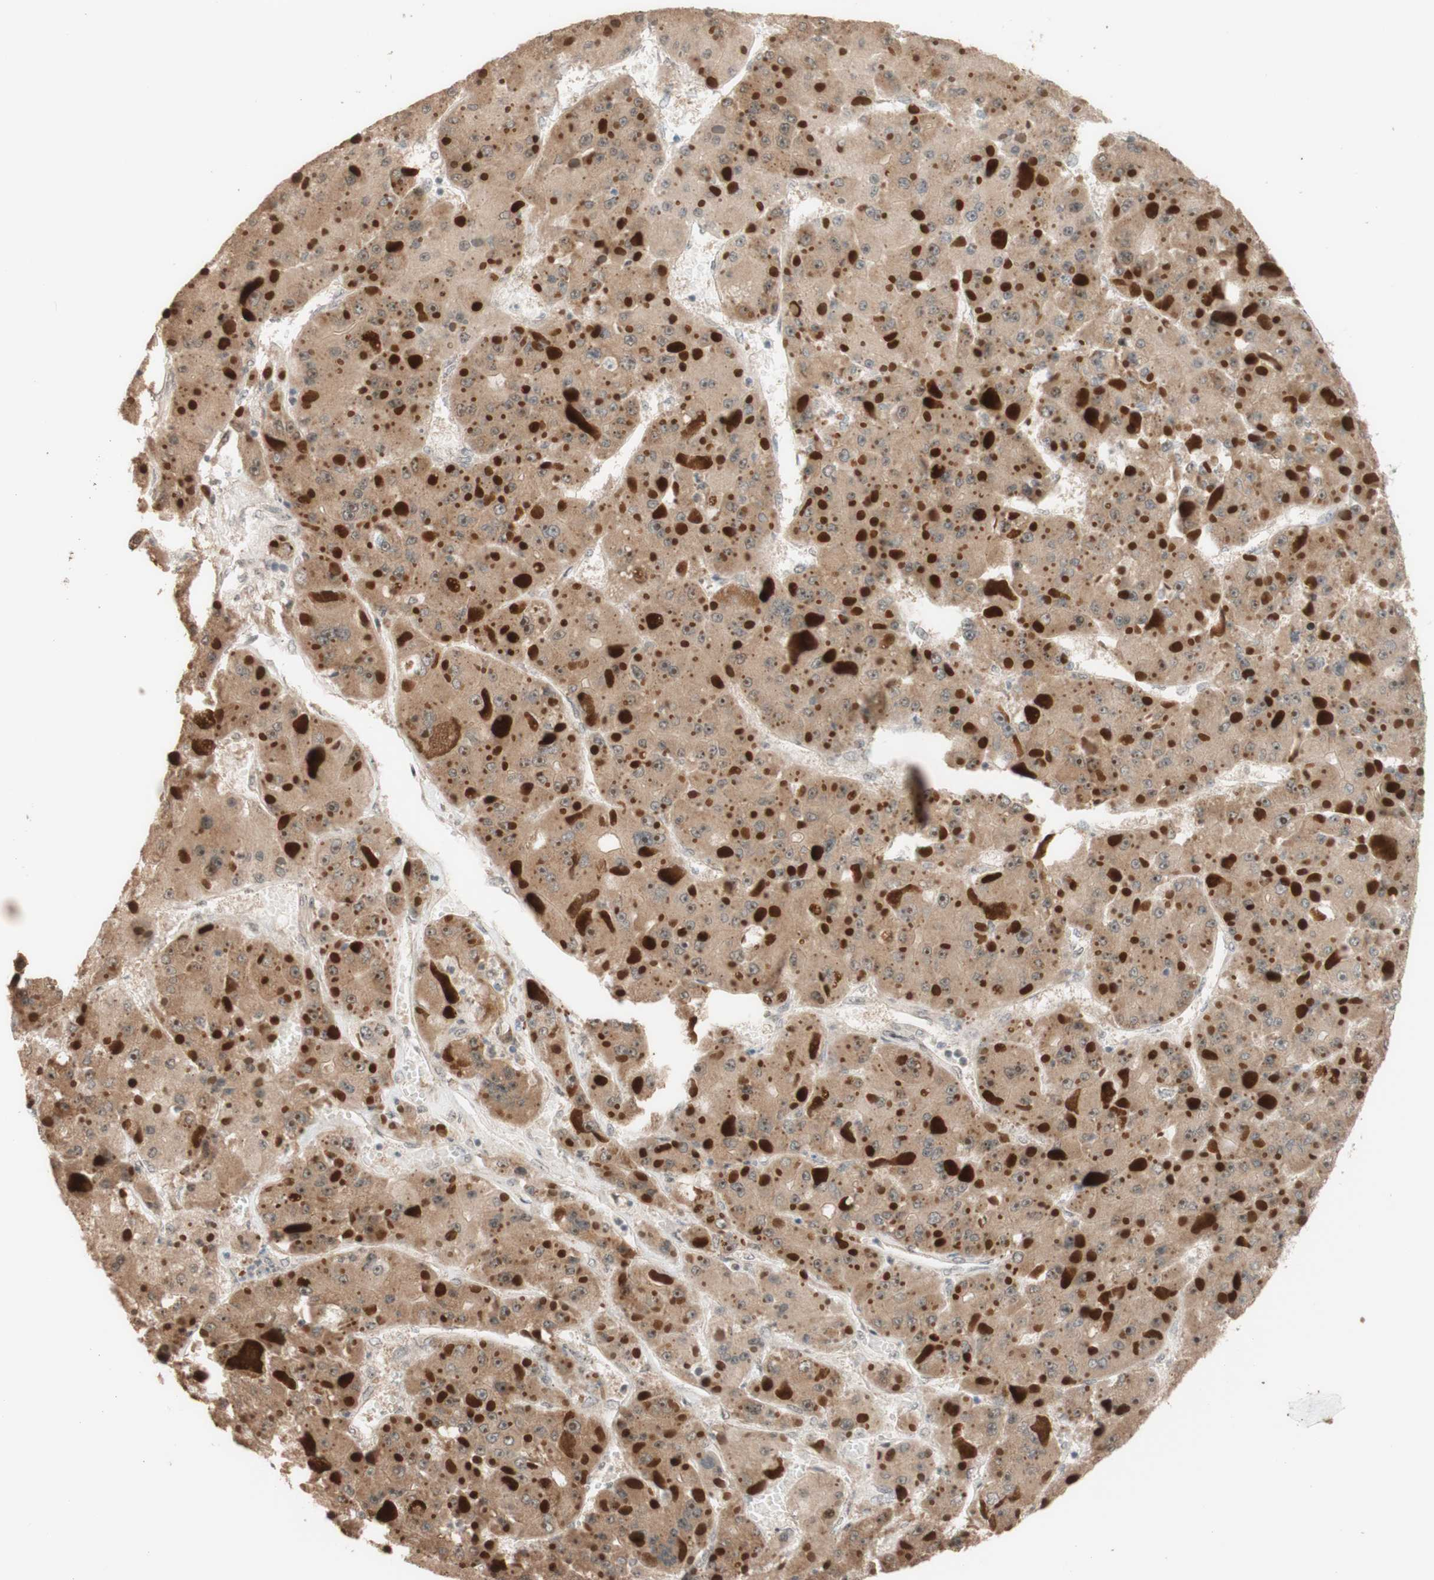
{"staining": {"intensity": "strong", "quantity": ">75%", "location": "cytoplasmic/membranous"}, "tissue": "liver cancer", "cell_type": "Tumor cells", "image_type": "cancer", "snomed": [{"axis": "morphology", "description": "Carcinoma, Hepatocellular, NOS"}, {"axis": "topography", "description": "Liver"}], "caption": "Approximately >75% of tumor cells in human liver cancer (hepatocellular carcinoma) exhibit strong cytoplasmic/membranous protein staining as visualized by brown immunohistochemical staining.", "gene": "CCNC", "patient": {"sex": "female", "age": 73}}